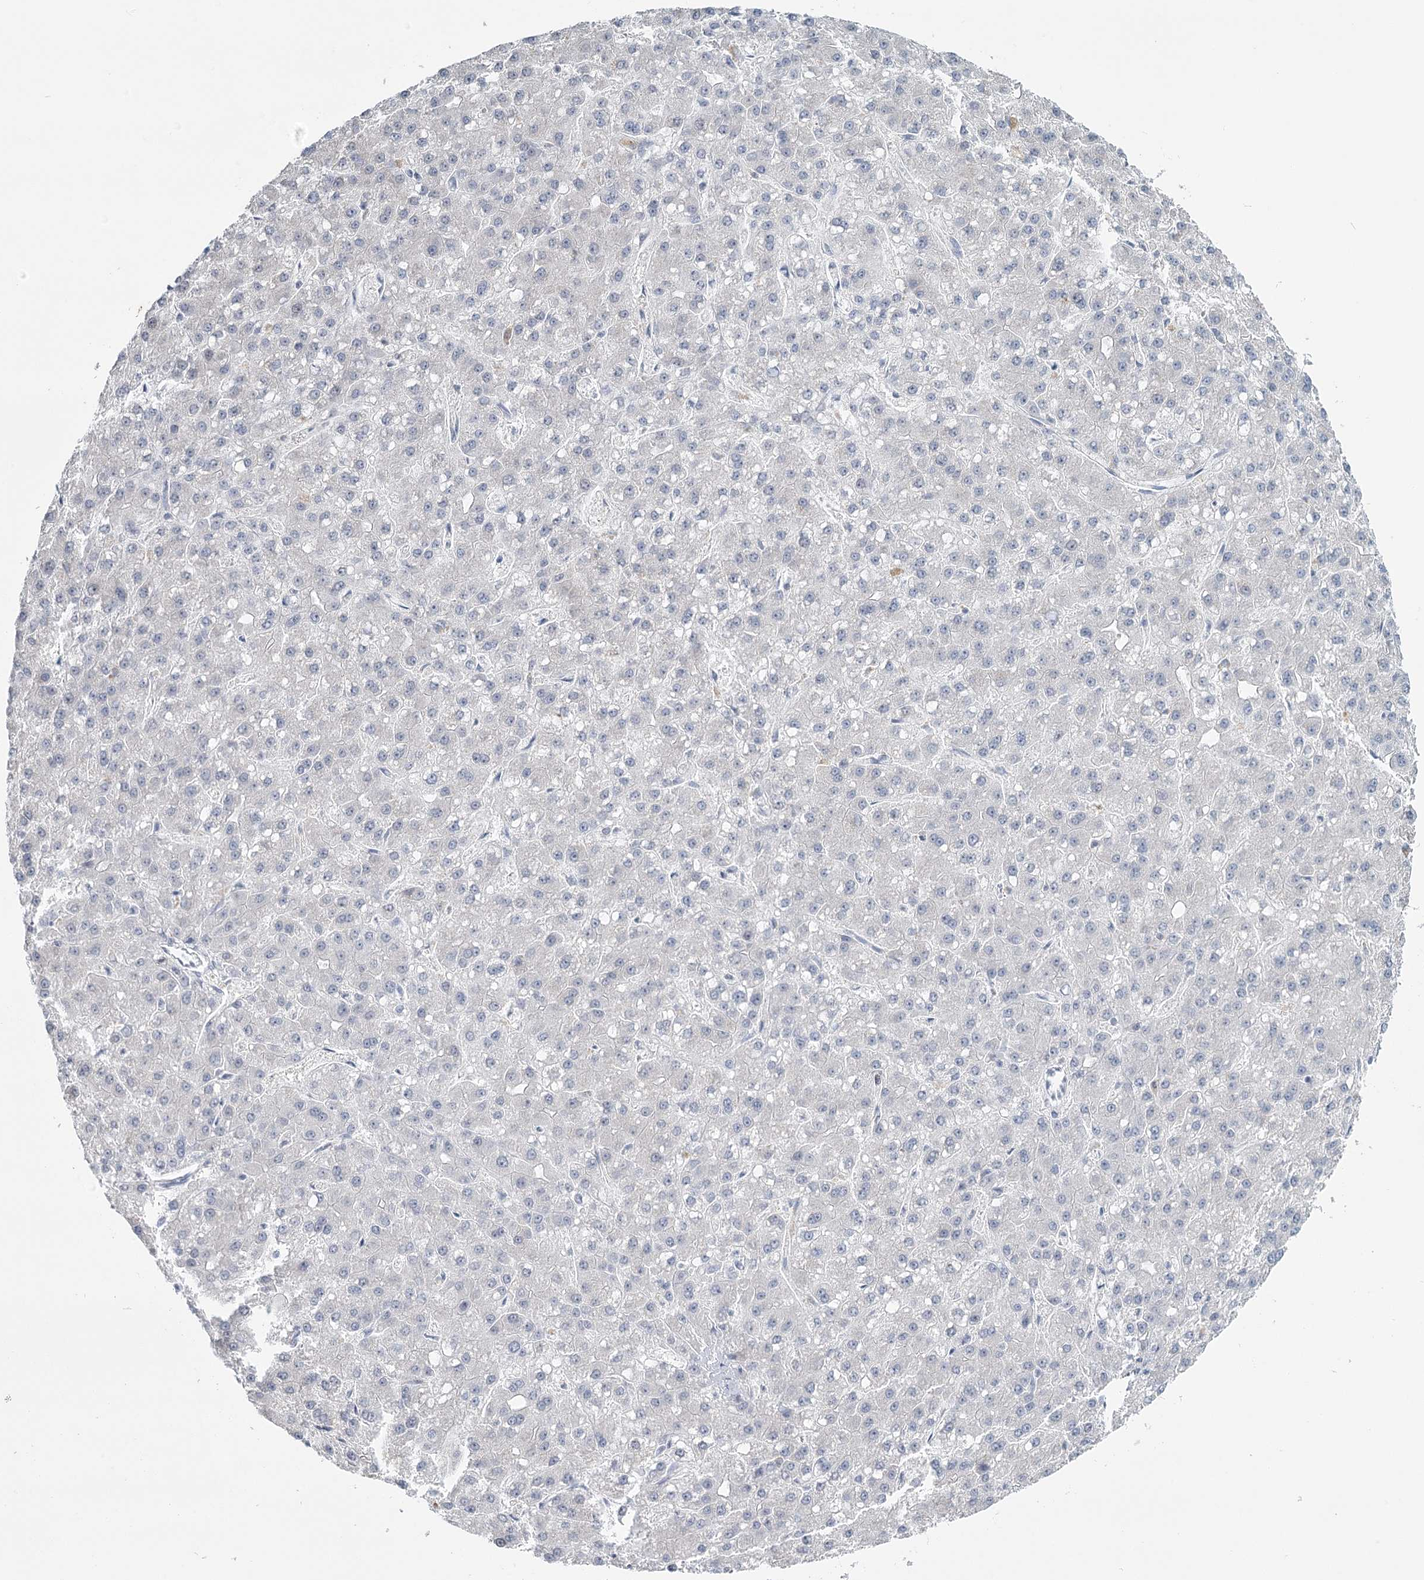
{"staining": {"intensity": "negative", "quantity": "none", "location": "none"}, "tissue": "liver cancer", "cell_type": "Tumor cells", "image_type": "cancer", "snomed": [{"axis": "morphology", "description": "Carcinoma, Hepatocellular, NOS"}, {"axis": "topography", "description": "Liver"}], "caption": "This is a image of immunohistochemistry staining of liver hepatocellular carcinoma, which shows no expression in tumor cells.", "gene": "TMEM70", "patient": {"sex": "male", "age": 67}}